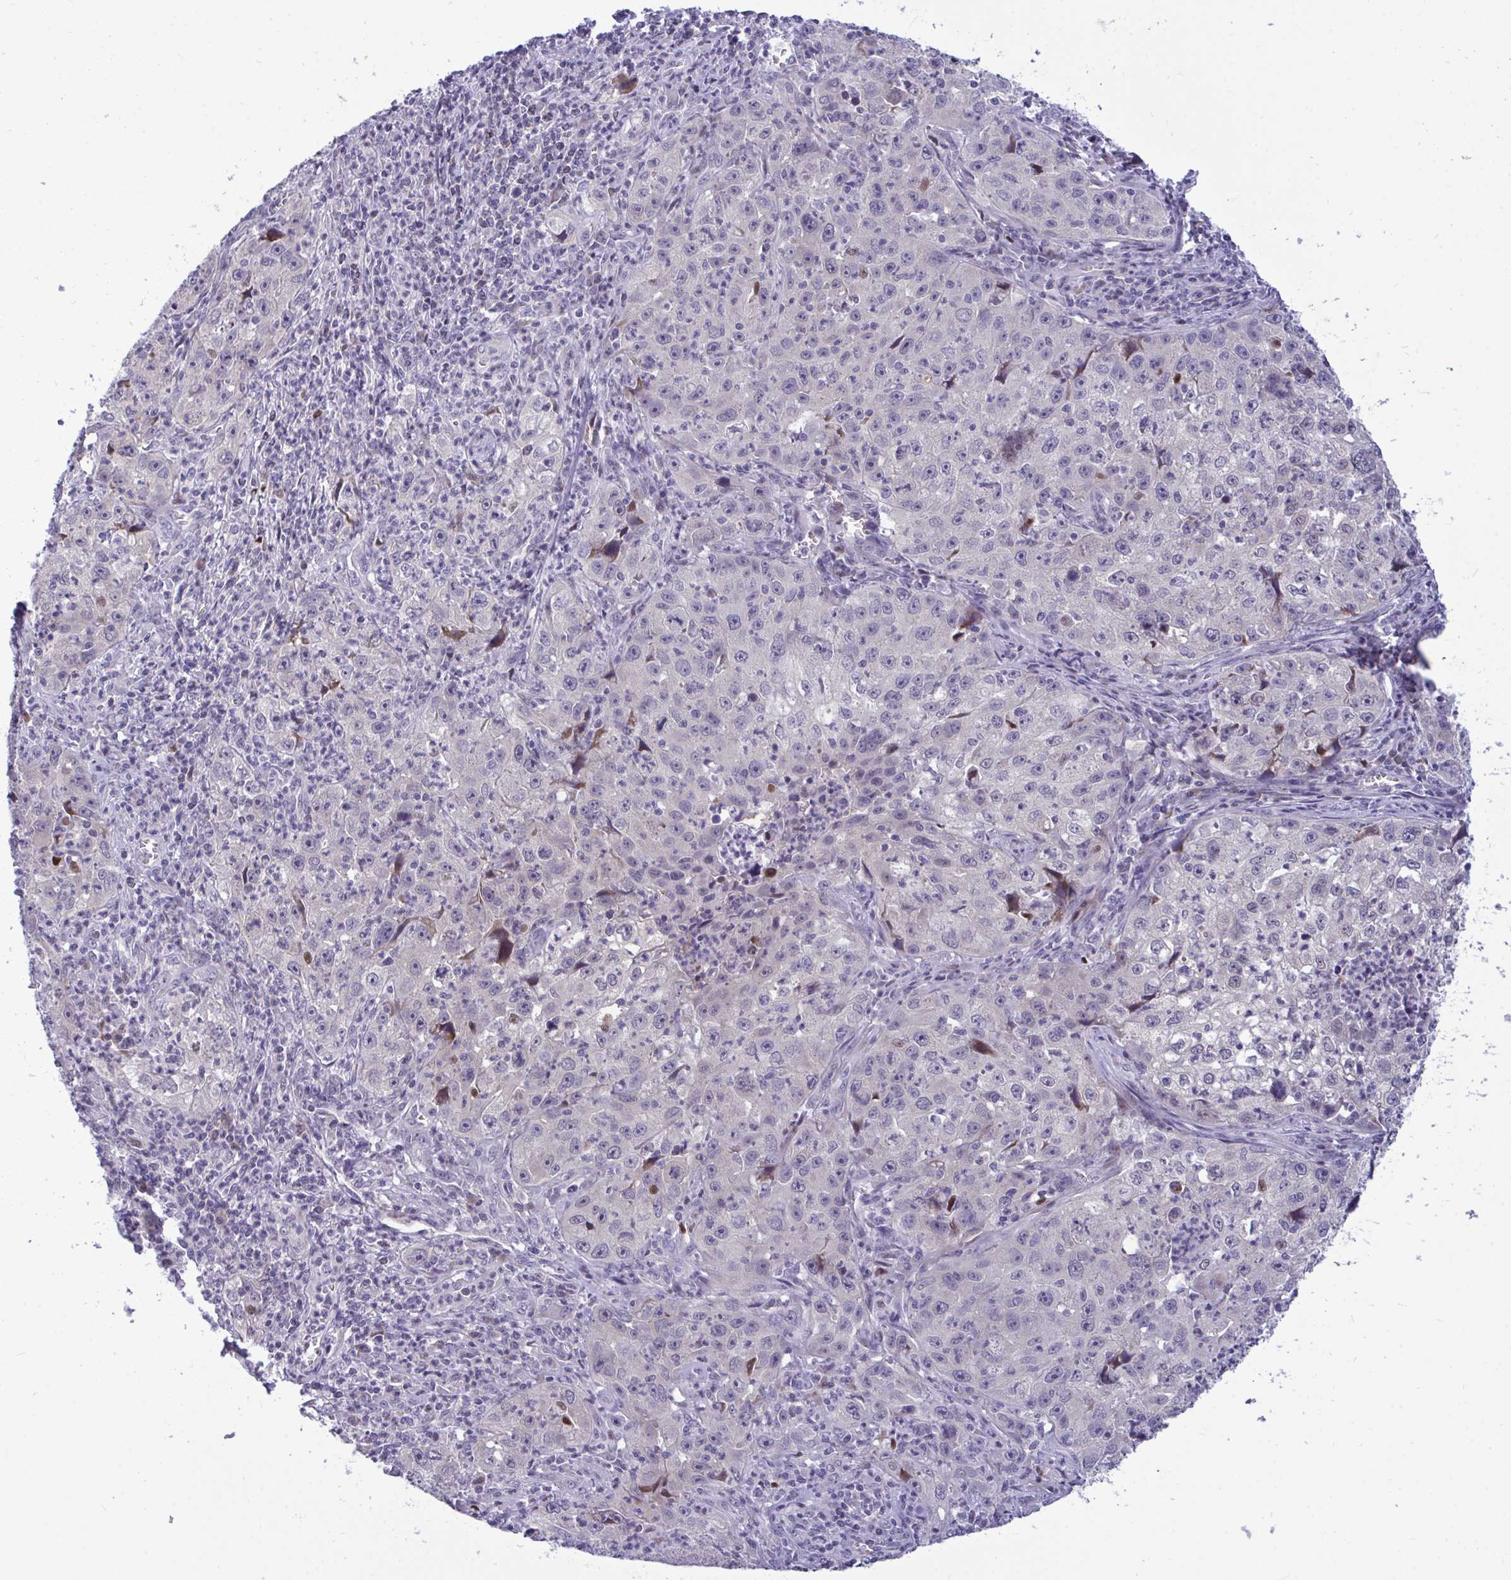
{"staining": {"intensity": "negative", "quantity": "none", "location": "none"}, "tissue": "lung cancer", "cell_type": "Tumor cells", "image_type": "cancer", "snomed": [{"axis": "morphology", "description": "Squamous cell carcinoma, NOS"}, {"axis": "topography", "description": "Lung"}], "caption": "DAB immunohistochemical staining of human lung cancer (squamous cell carcinoma) exhibits no significant staining in tumor cells.", "gene": "EPOP", "patient": {"sex": "male", "age": 71}}